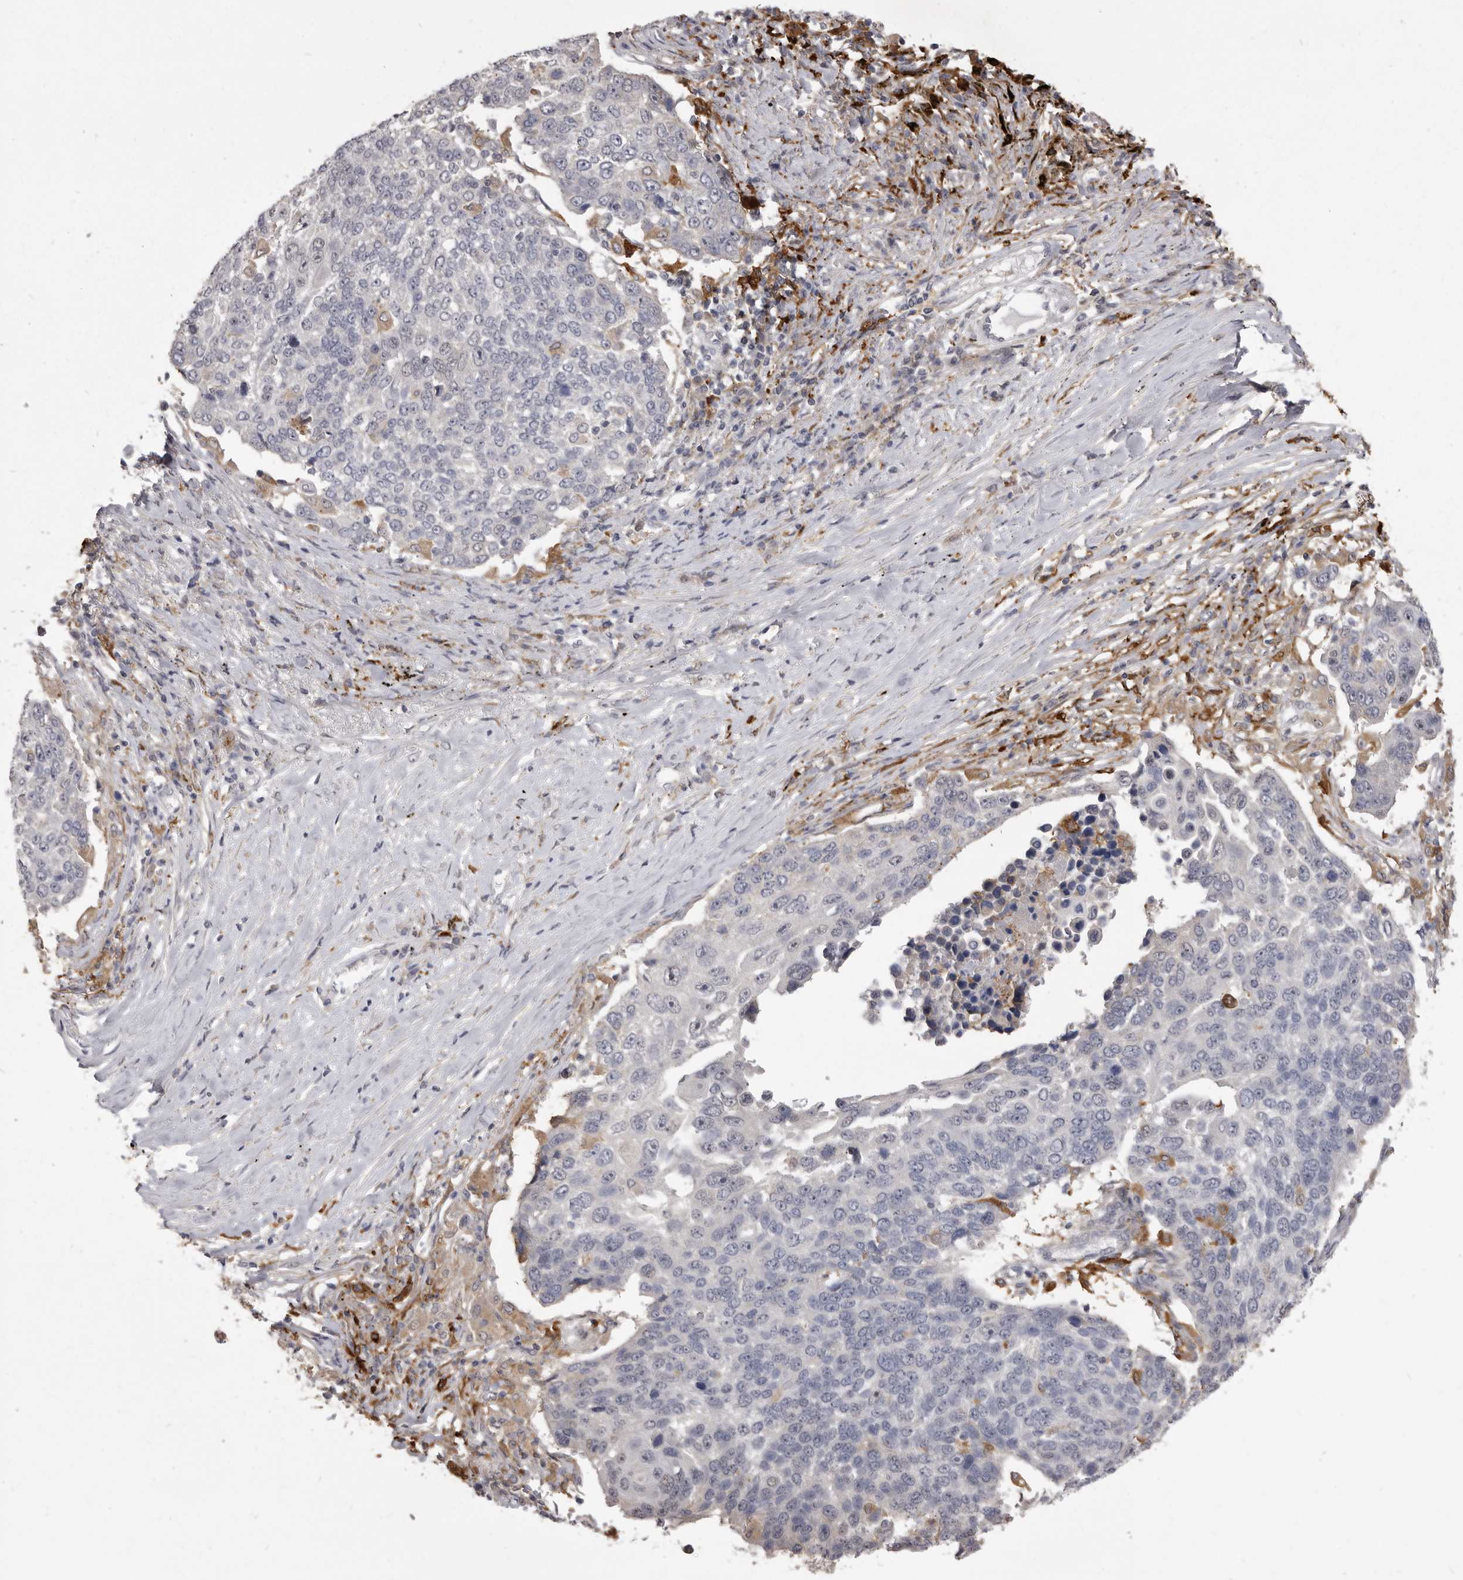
{"staining": {"intensity": "negative", "quantity": "none", "location": "none"}, "tissue": "lung cancer", "cell_type": "Tumor cells", "image_type": "cancer", "snomed": [{"axis": "morphology", "description": "Squamous cell carcinoma, NOS"}, {"axis": "topography", "description": "Lung"}], "caption": "IHC histopathology image of neoplastic tissue: human lung squamous cell carcinoma stained with DAB (3,3'-diaminobenzidine) demonstrates no significant protein positivity in tumor cells. (DAB (3,3'-diaminobenzidine) immunohistochemistry (IHC), high magnification).", "gene": "VPS45", "patient": {"sex": "male", "age": 66}}